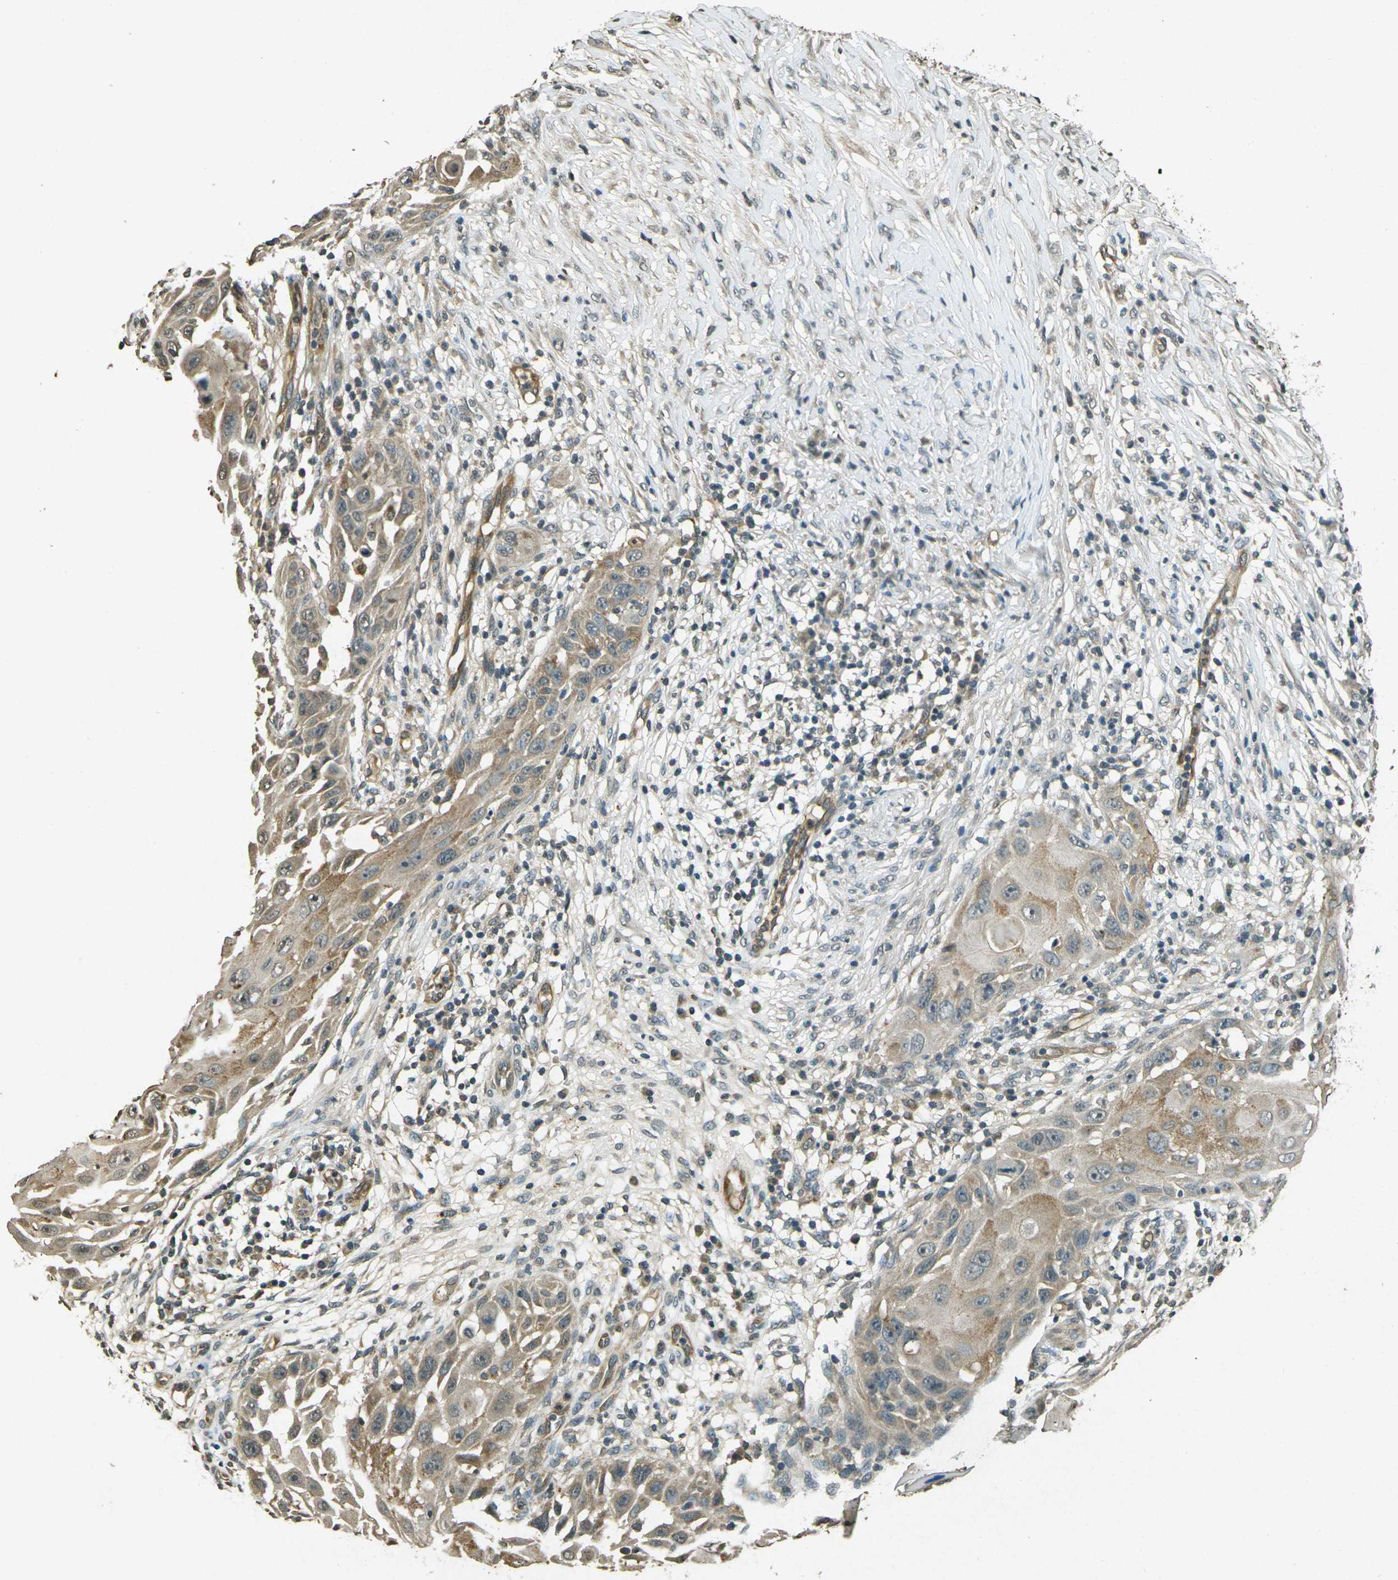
{"staining": {"intensity": "moderate", "quantity": ">75%", "location": "cytoplasmic/membranous"}, "tissue": "skin cancer", "cell_type": "Tumor cells", "image_type": "cancer", "snomed": [{"axis": "morphology", "description": "Squamous cell carcinoma, NOS"}, {"axis": "topography", "description": "Skin"}], "caption": "Skin cancer stained with a brown dye demonstrates moderate cytoplasmic/membranous positive expression in about >75% of tumor cells.", "gene": "PDE2A", "patient": {"sex": "female", "age": 44}}